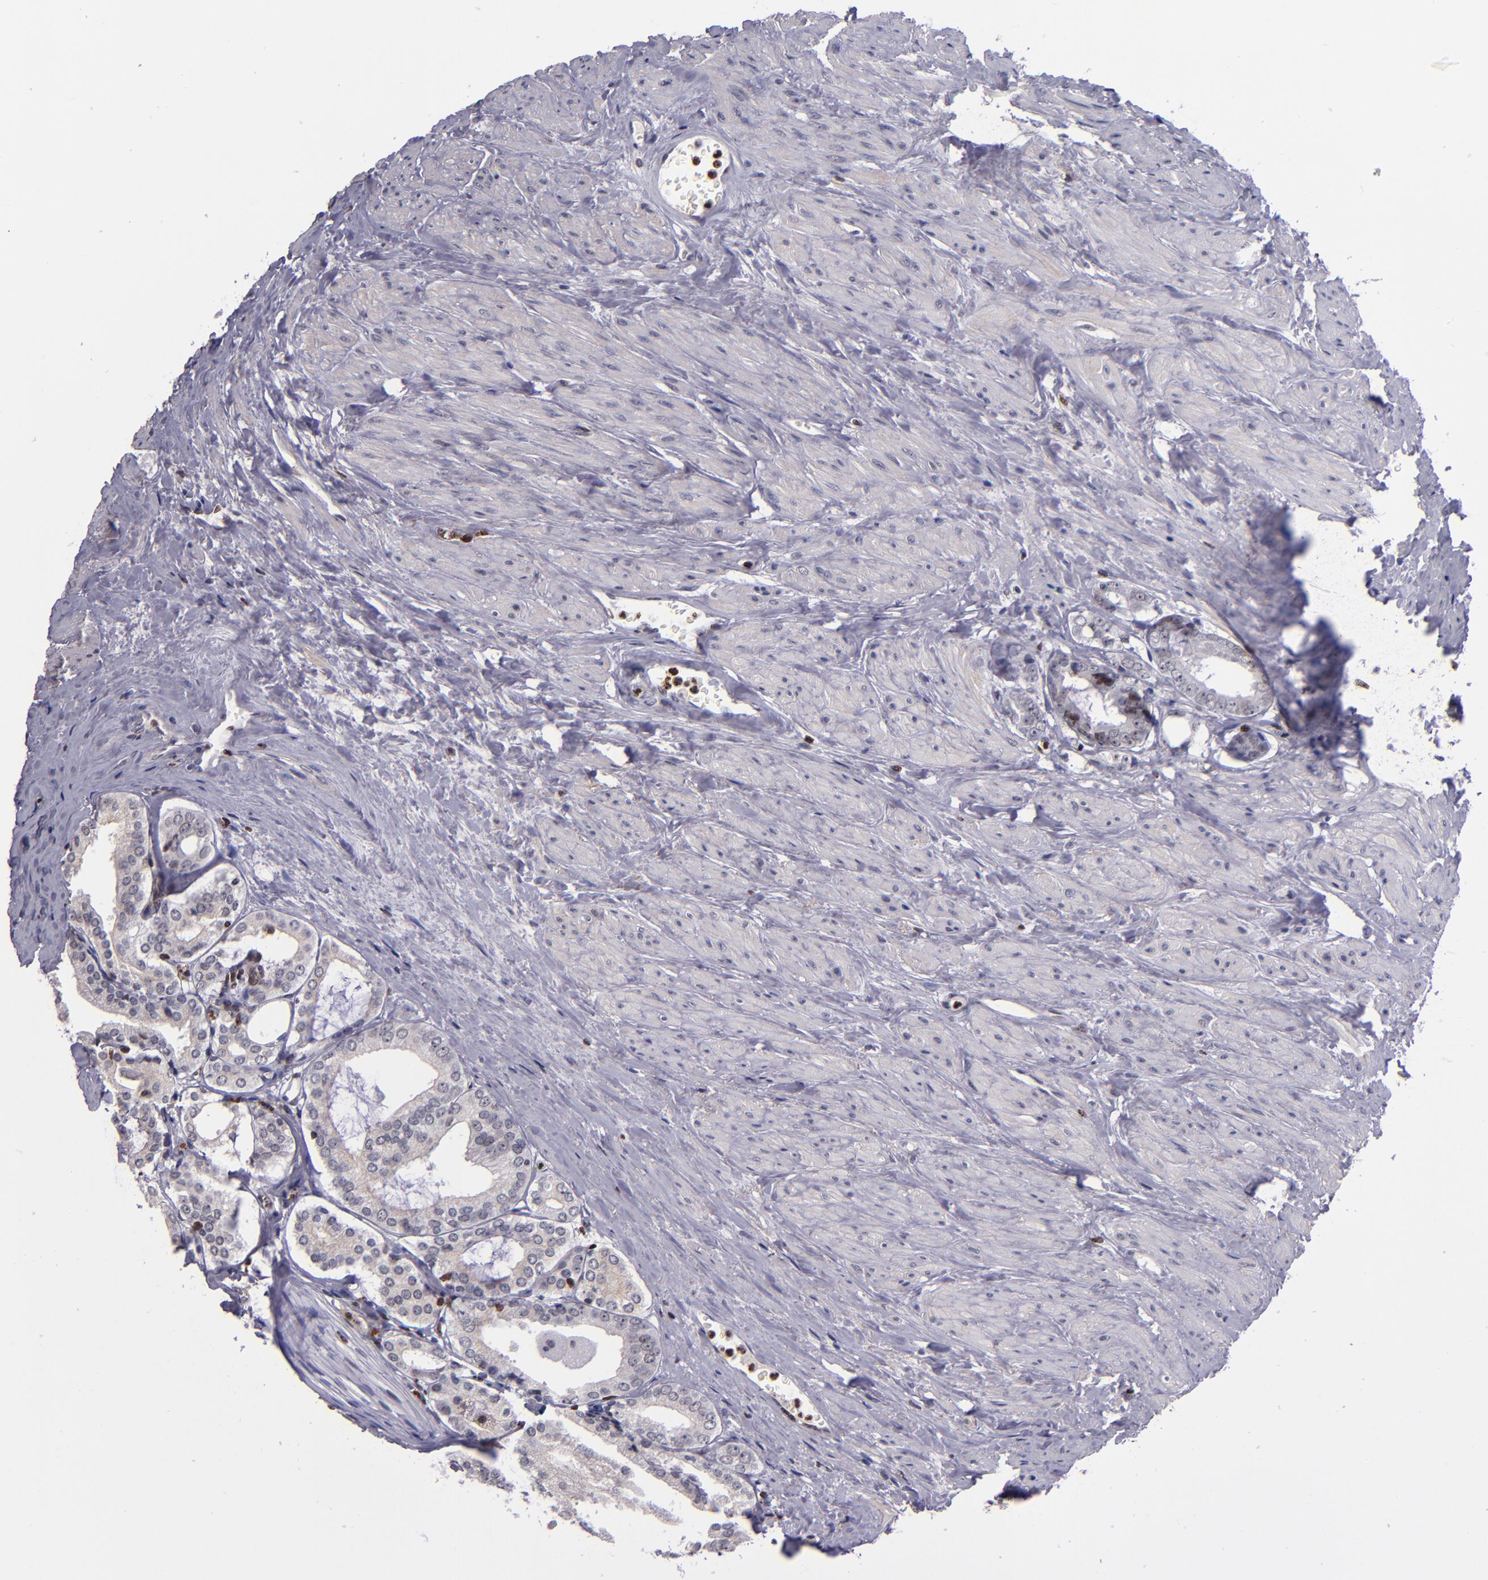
{"staining": {"intensity": "negative", "quantity": "none", "location": "none"}, "tissue": "prostate cancer", "cell_type": "Tumor cells", "image_type": "cancer", "snomed": [{"axis": "morphology", "description": "Adenocarcinoma, Medium grade"}, {"axis": "topography", "description": "Prostate"}], "caption": "Photomicrograph shows no significant protein staining in tumor cells of prostate cancer.", "gene": "CDKL5", "patient": {"sex": "male", "age": 79}}